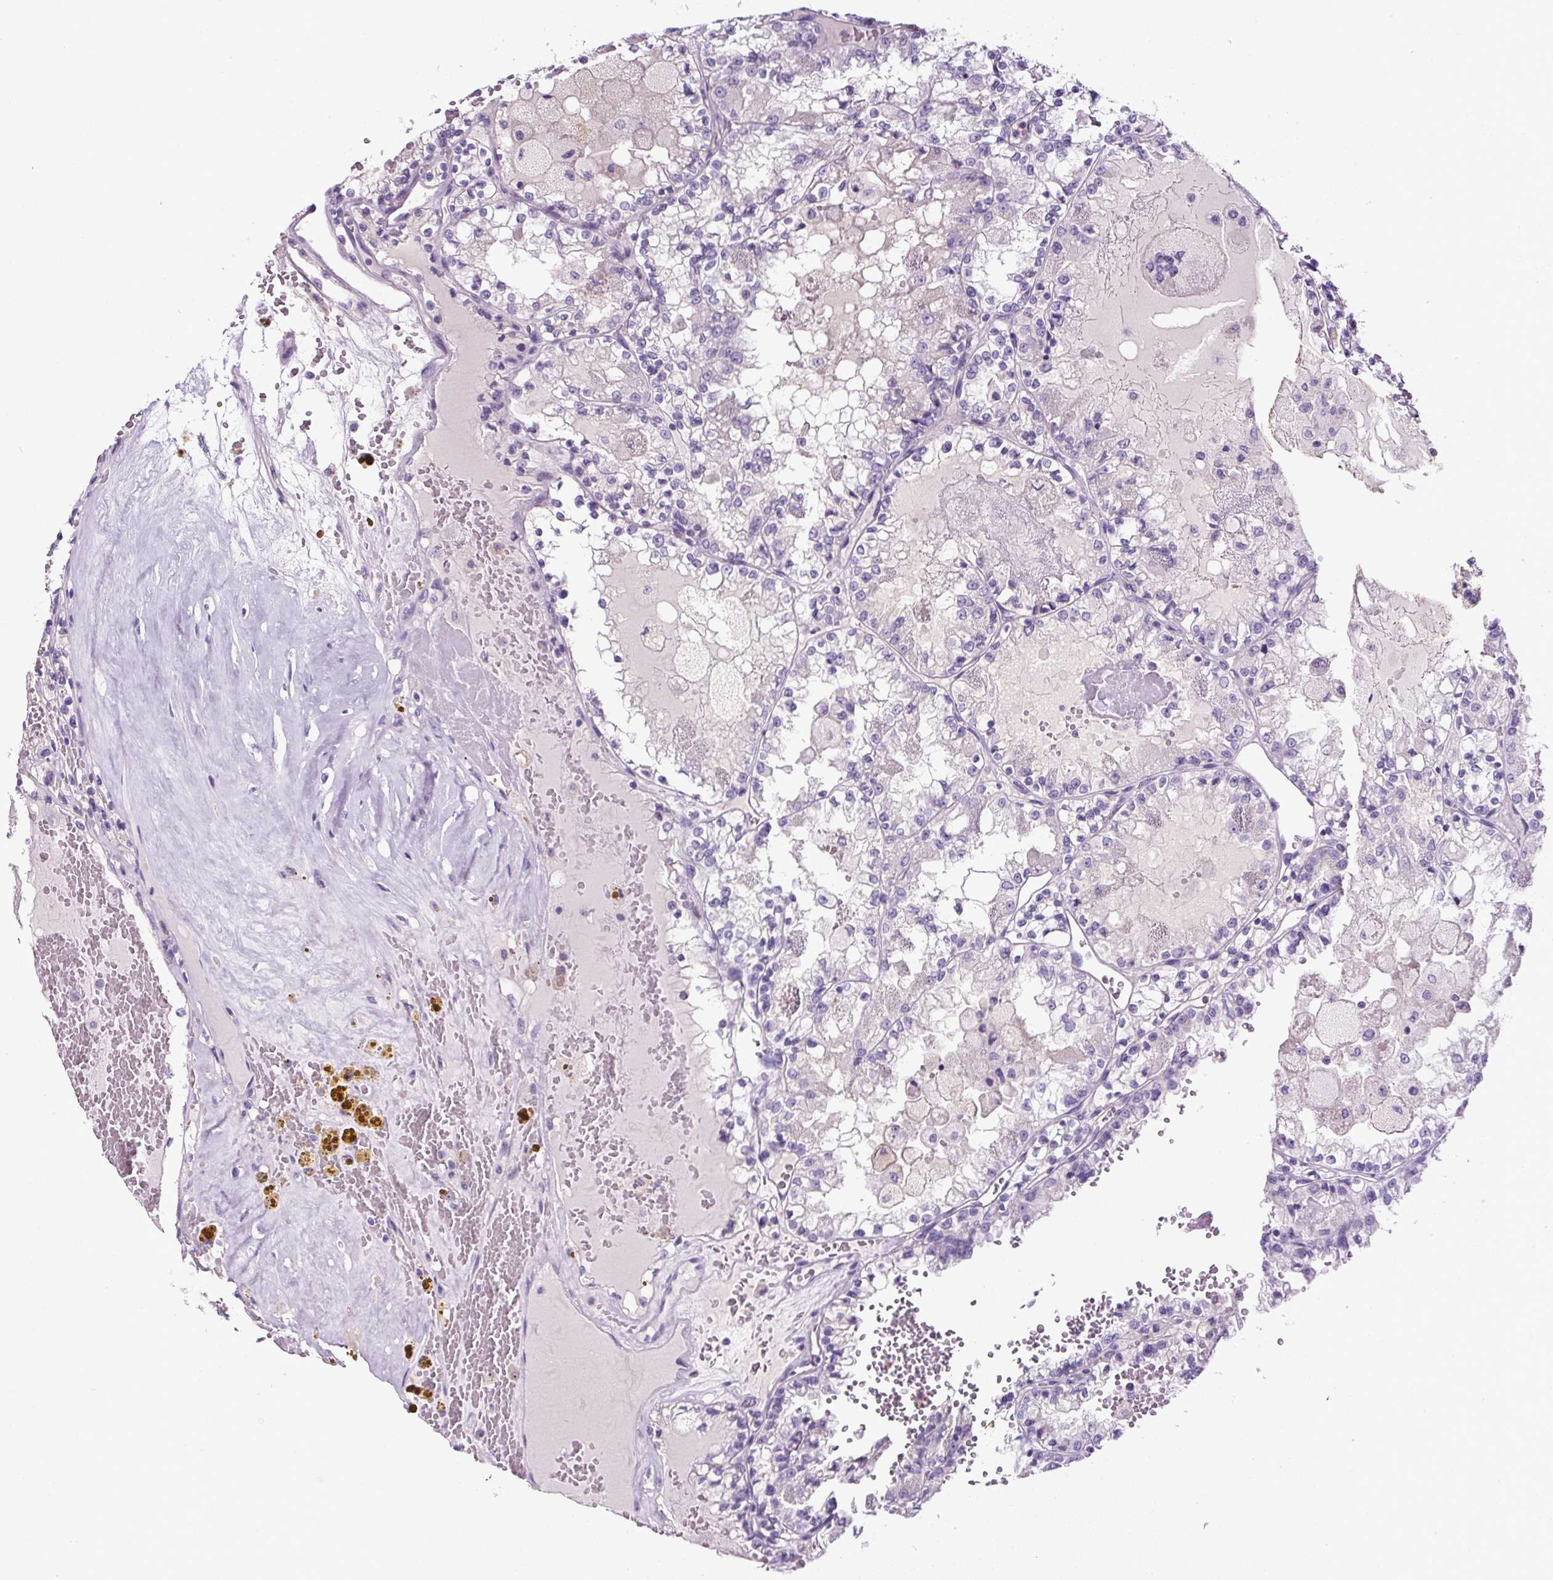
{"staining": {"intensity": "negative", "quantity": "none", "location": "none"}, "tissue": "renal cancer", "cell_type": "Tumor cells", "image_type": "cancer", "snomed": [{"axis": "morphology", "description": "Adenocarcinoma, NOS"}, {"axis": "topography", "description": "Kidney"}], "caption": "Immunohistochemistry photomicrograph of renal cancer (adenocarcinoma) stained for a protein (brown), which demonstrates no staining in tumor cells.", "gene": "SP8", "patient": {"sex": "female", "age": 56}}